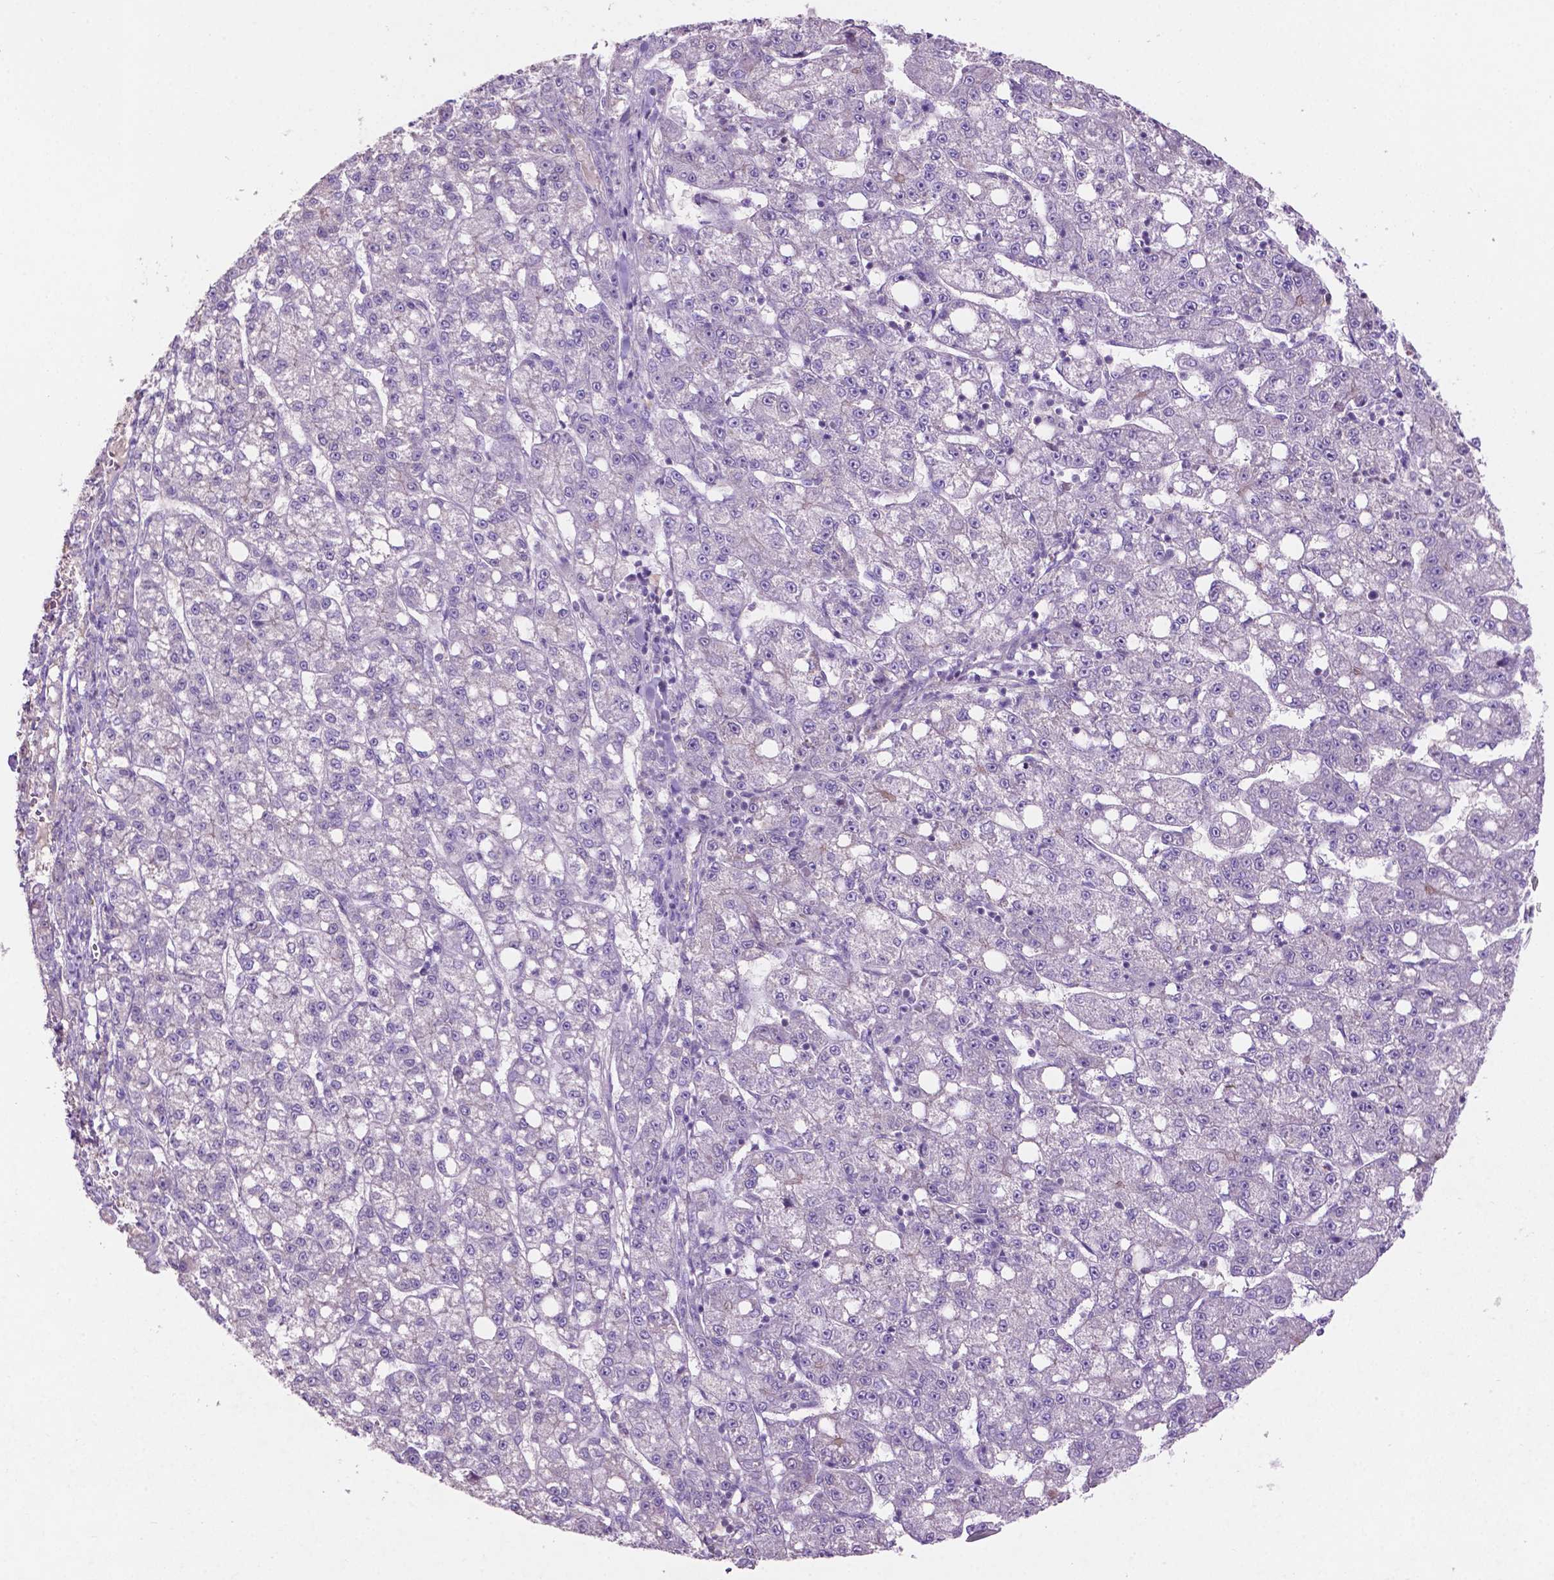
{"staining": {"intensity": "negative", "quantity": "none", "location": "none"}, "tissue": "liver cancer", "cell_type": "Tumor cells", "image_type": "cancer", "snomed": [{"axis": "morphology", "description": "Carcinoma, Hepatocellular, NOS"}, {"axis": "topography", "description": "Liver"}], "caption": "This is an immunohistochemistry (IHC) micrograph of liver hepatocellular carcinoma. There is no expression in tumor cells.", "gene": "ARL5C", "patient": {"sex": "female", "age": 65}}